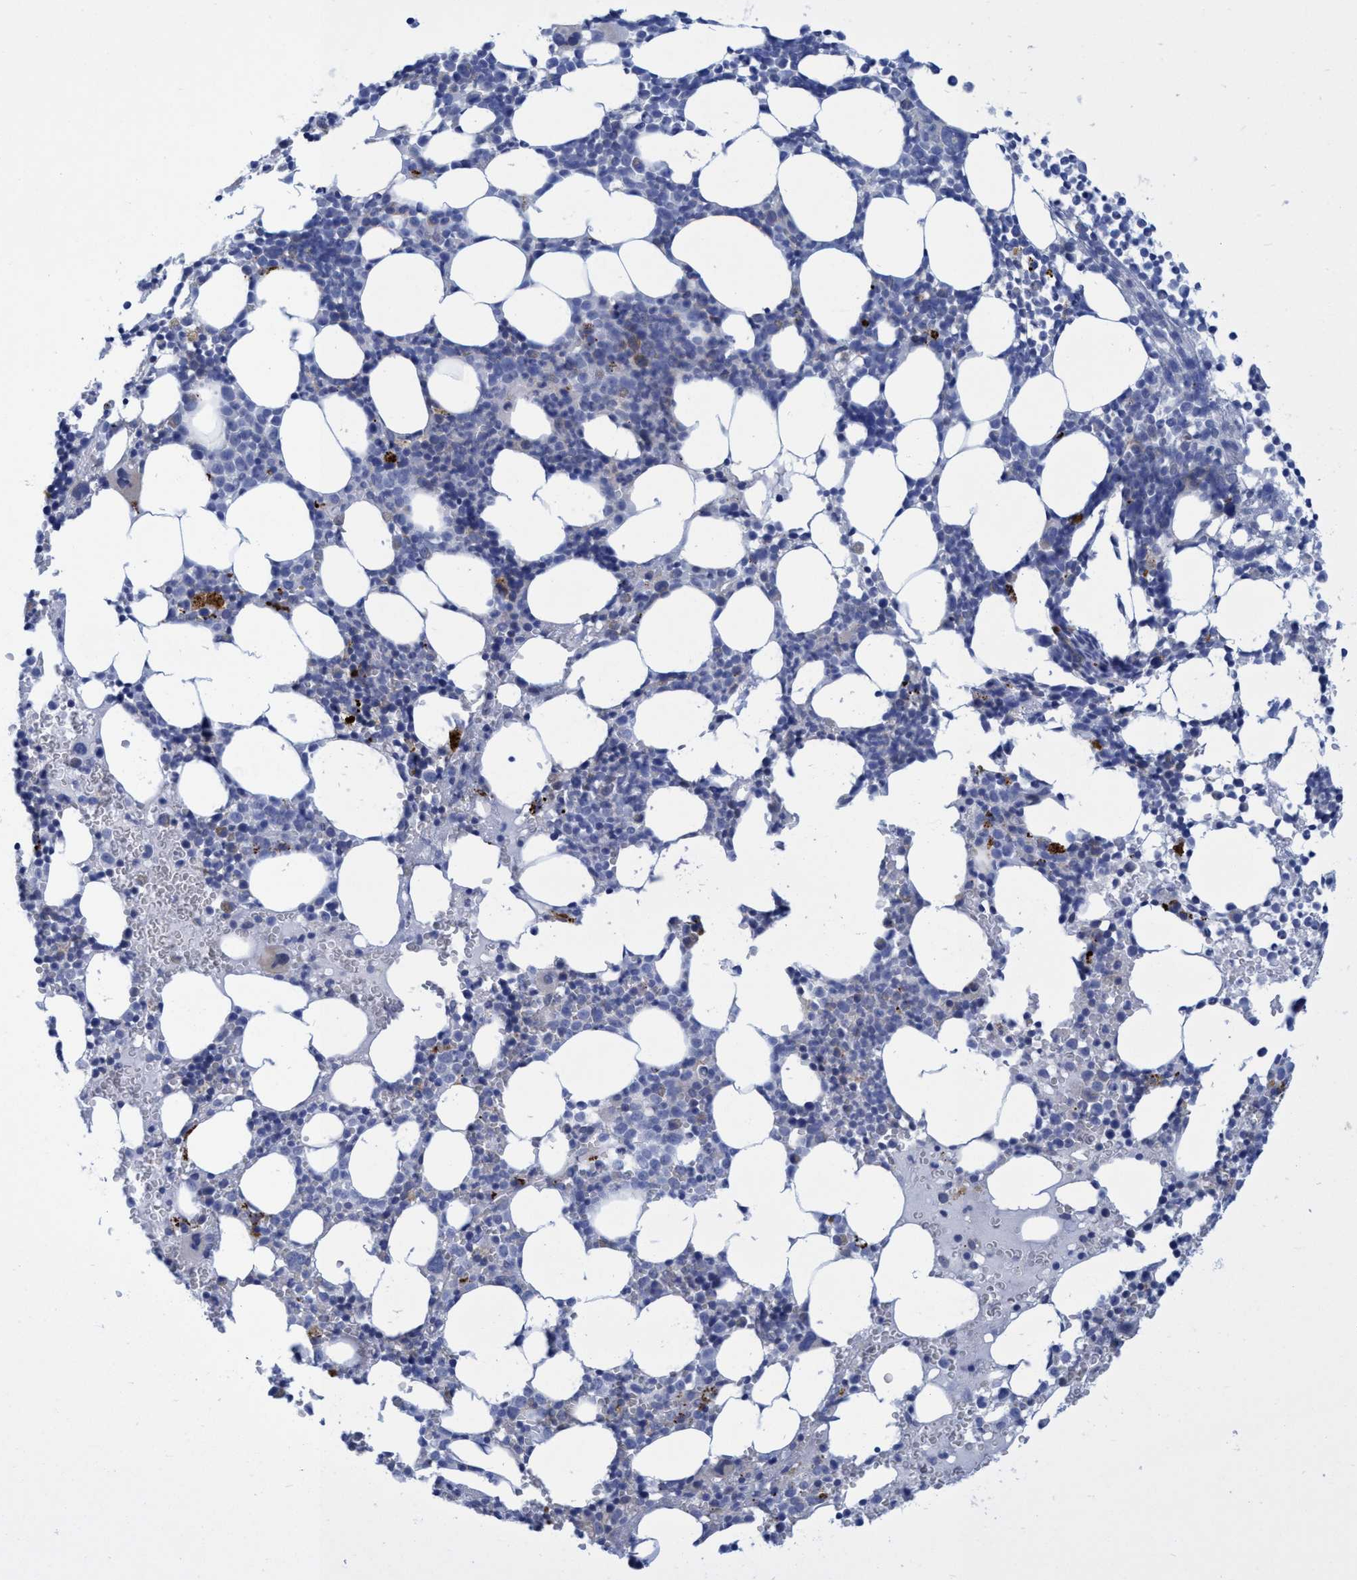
{"staining": {"intensity": "negative", "quantity": "none", "location": "none"}, "tissue": "bone marrow", "cell_type": "Hematopoietic cells", "image_type": "normal", "snomed": [{"axis": "morphology", "description": "Normal tissue, NOS"}, {"axis": "morphology", "description": "Inflammation, NOS"}, {"axis": "topography", "description": "Bone marrow"}], "caption": "DAB immunohistochemical staining of benign bone marrow demonstrates no significant positivity in hematopoietic cells. (Brightfield microscopy of DAB (3,3'-diaminobenzidine) IHC at high magnification).", "gene": "R3HCC1", "patient": {"sex": "female", "age": 67}}